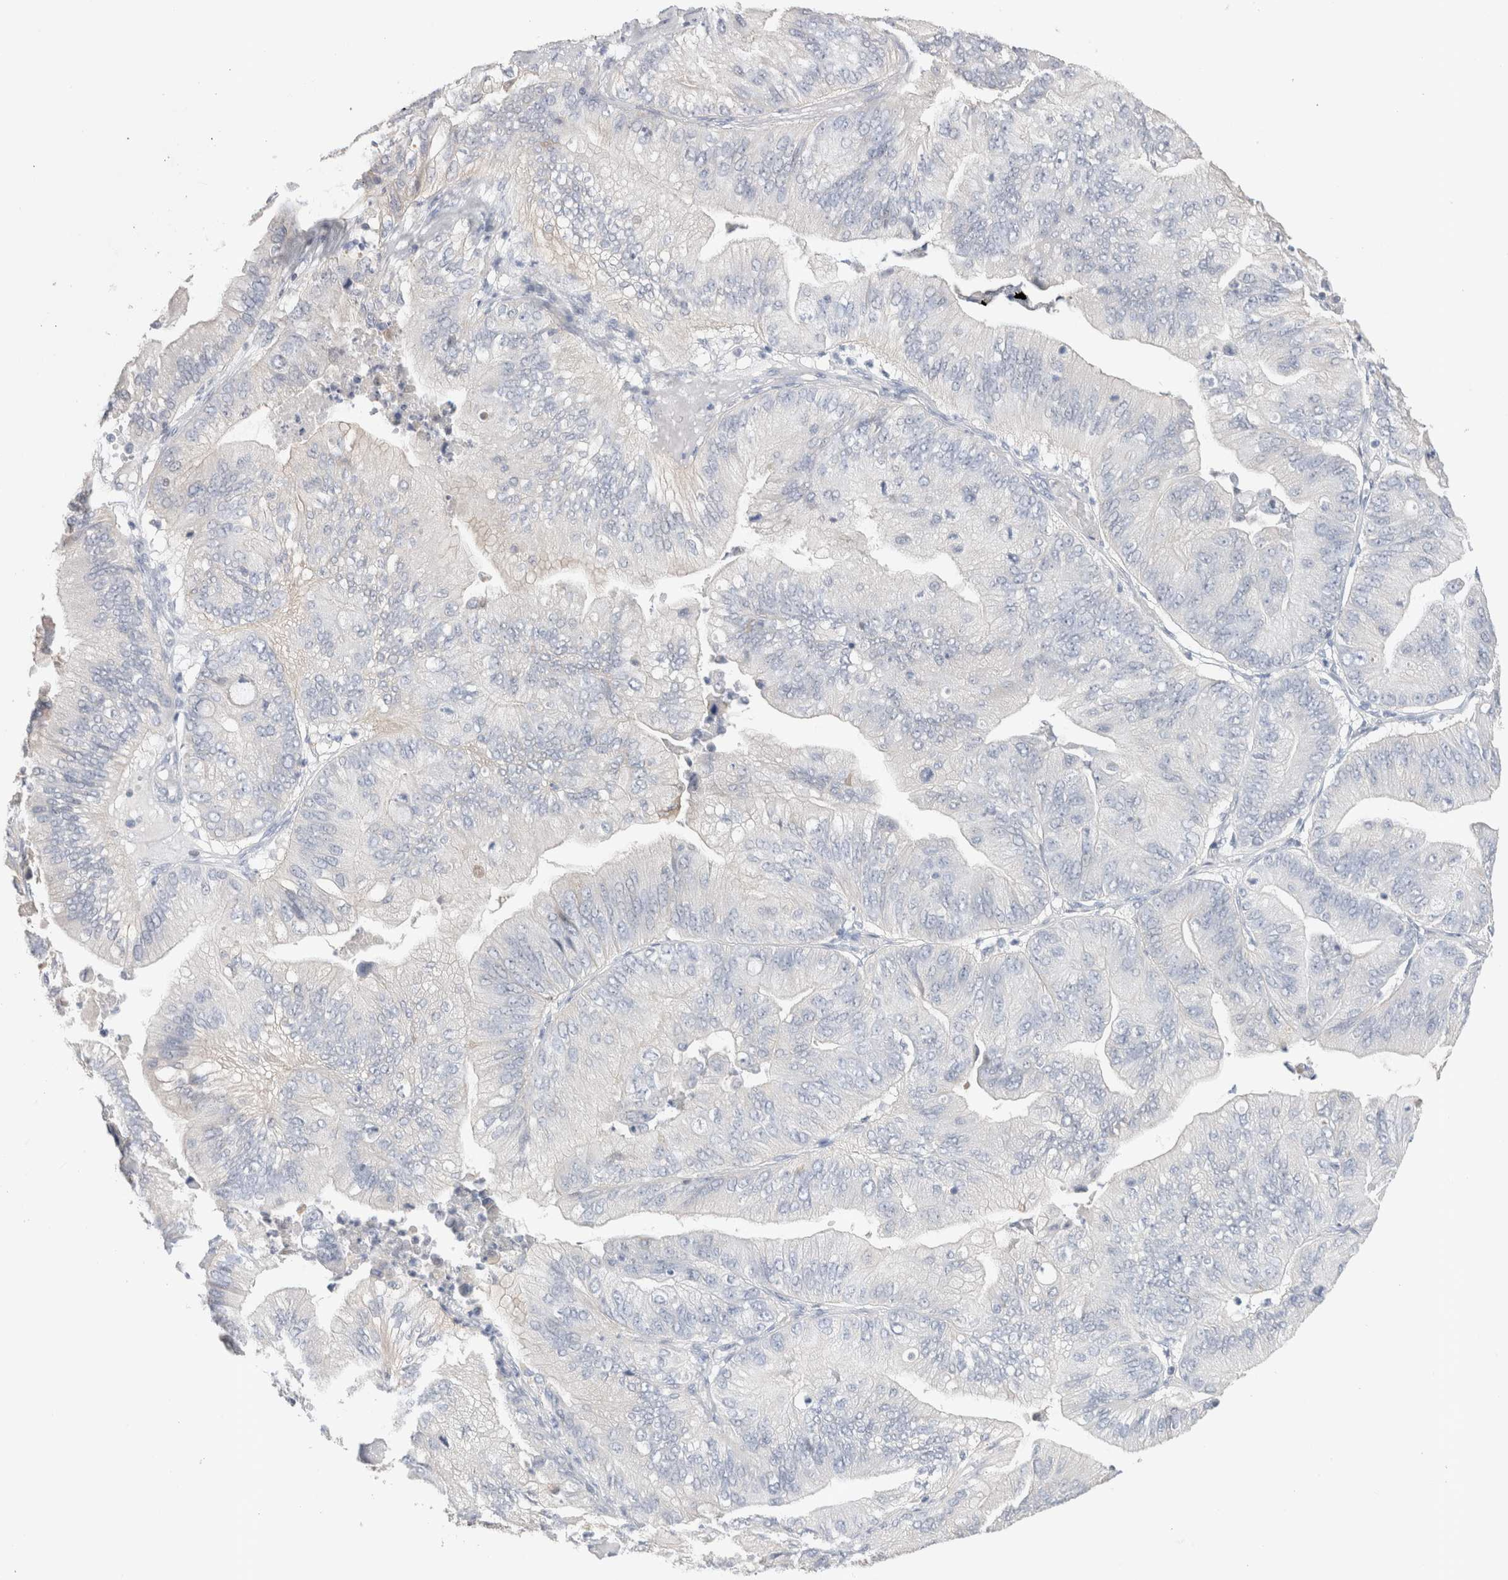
{"staining": {"intensity": "negative", "quantity": "none", "location": "none"}, "tissue": "ovarian cancer", "cell_type": "Tumor cells", "image_type": "cancer", "snomed": [{"axis": "morphology", "description": "Cystadenocarcinoma, mucinous, NOS"}, {"axis": "topography", "description": "Ovary"}], "caption": "Immunohistochemical staining of ovarian mucinous cystadenocarcinoma reveals no significant positivity in tumor cells.", "gene": "CAPN2", "patient": {"sex": "female", "age": 61}}